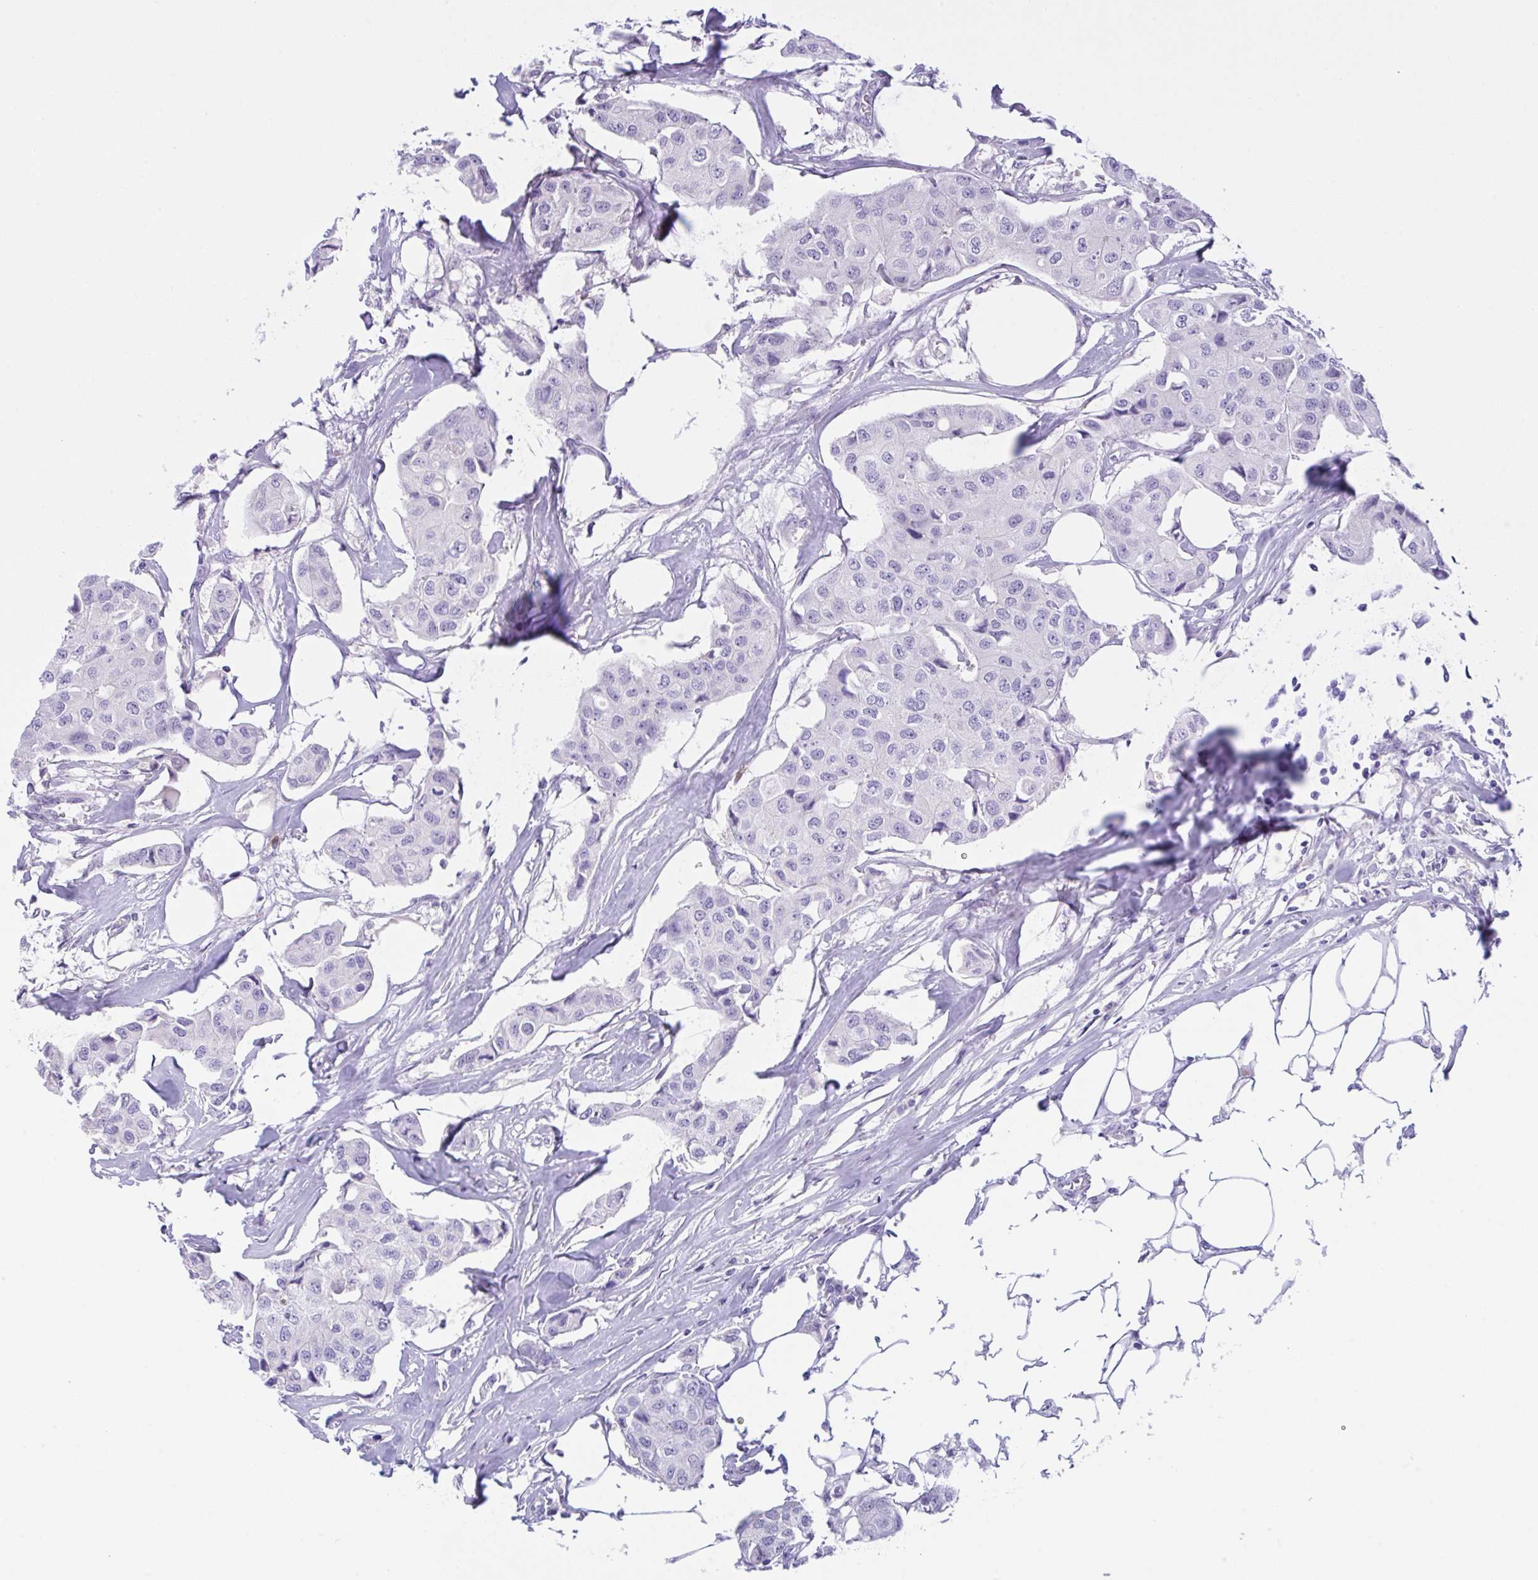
{"staining": {"intensity": "negative", "quantity": "none", "location": "none"}, "tissue": "breast cancer", "cell_type": "Tumor cells", "image_type": "cancer", "snomed": [{"axis": "morphology", "description": "Duct carcinoma"}, {"axis": "topography", "description": "Breast"}, {"axis": "topography", "description": "Lymph node"}], "caption": "Immunohistochemistry (IHC) of human breast intraductal carcinoma reveals no staining in tumor cells.", "gene": "NCF1", "patient": {"sex": "female", "age": 80}}